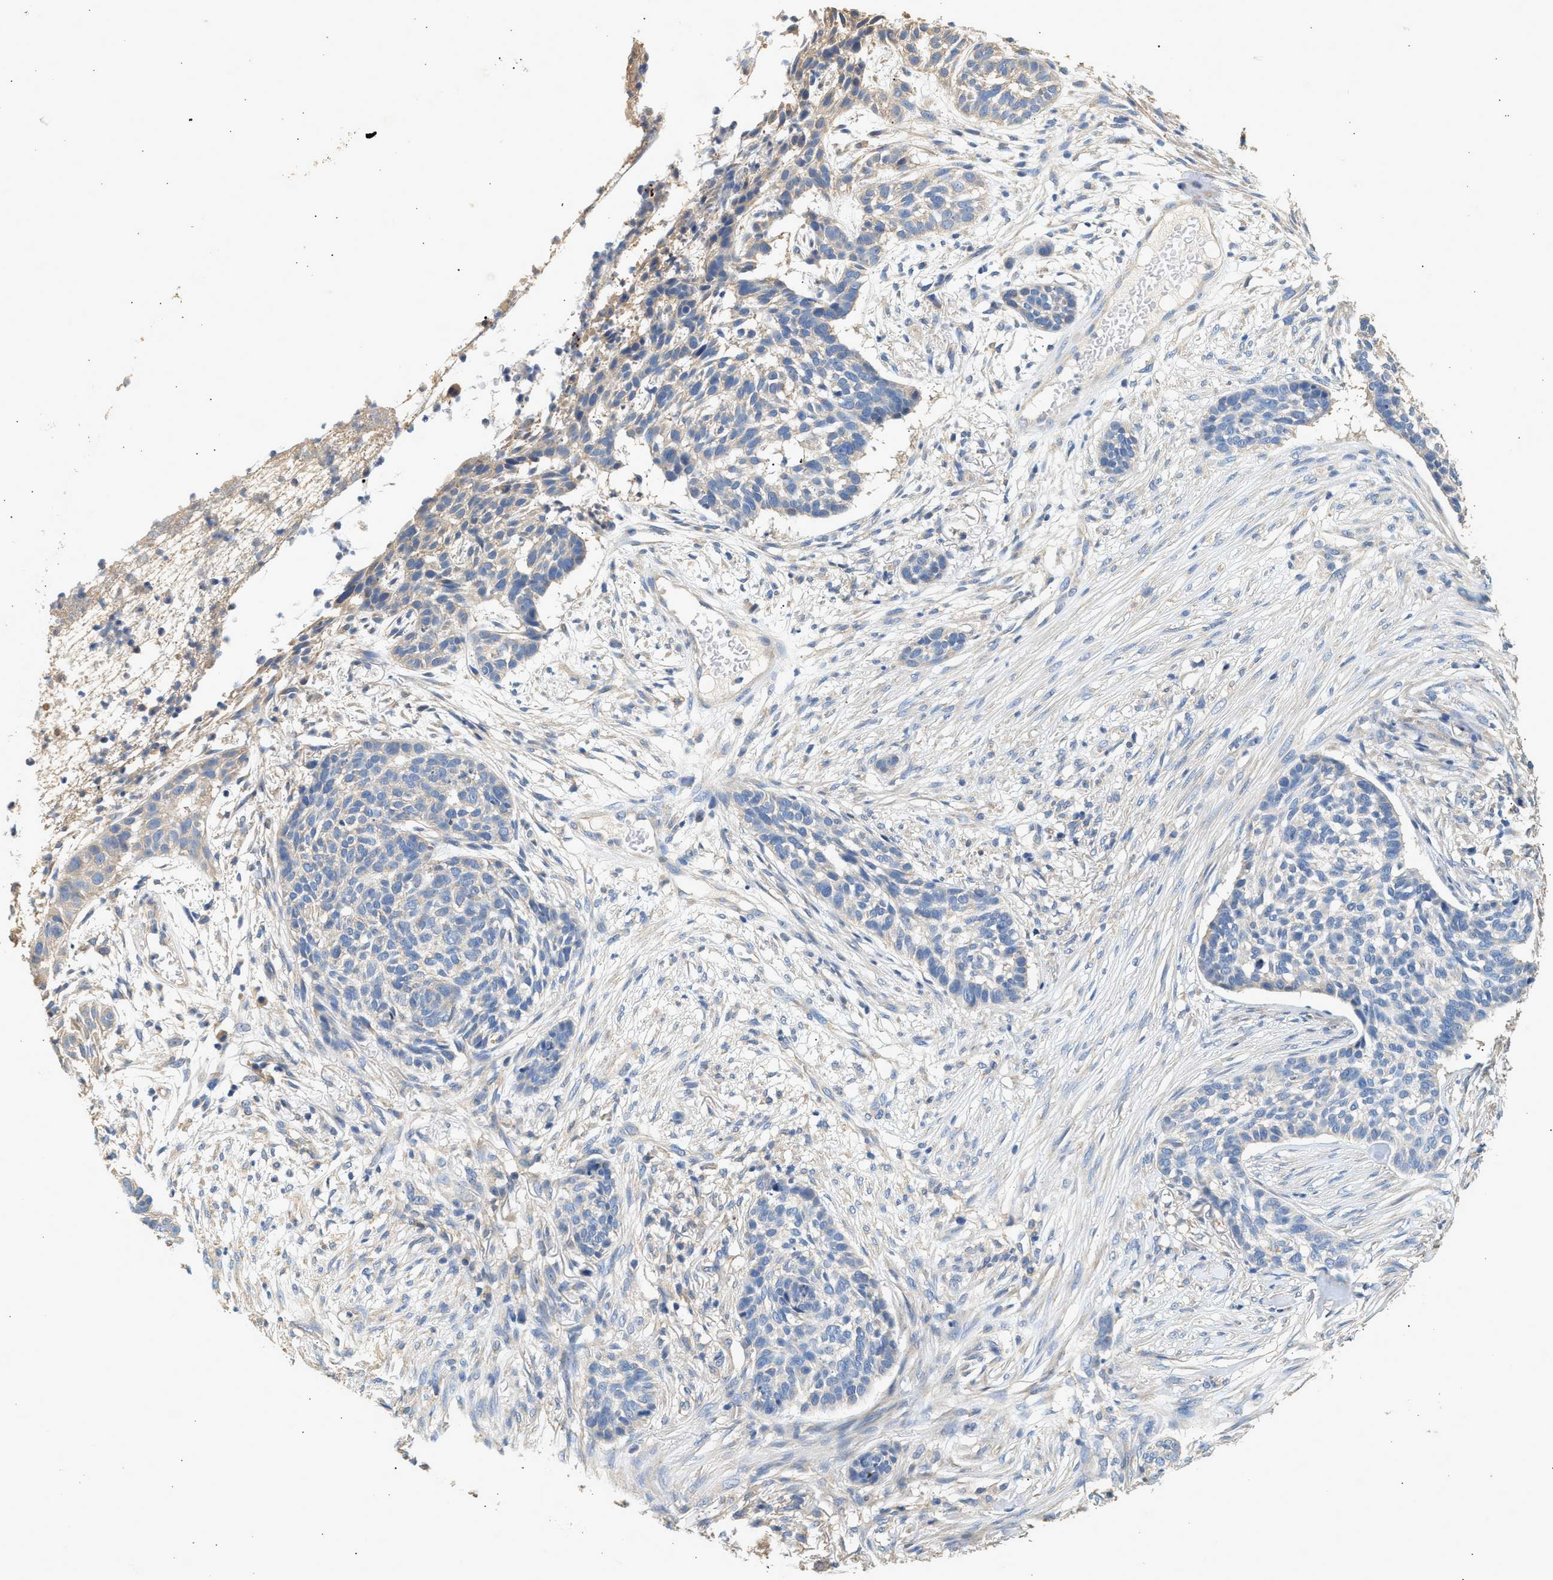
{"staining": {"intensity": "negative", "quantity": "none", "location": "none"}, "tissue": "skin cancer", "cell_type": "Tumor cells", "image_type": "cancer", "snomed": [{"axis": "morphology", "description": "Basal cell carcinoma"}, {"axis": "topography", "description": "Skin"}], "caption": "DAB (3,3'-diaminobenzidine) immunohistochemical staining of human basal cell carcinoma (skin) displays no significant positivity in tumor cells.", "gene": "WDR31", "patient": {"sex": "male", "age": 85}}